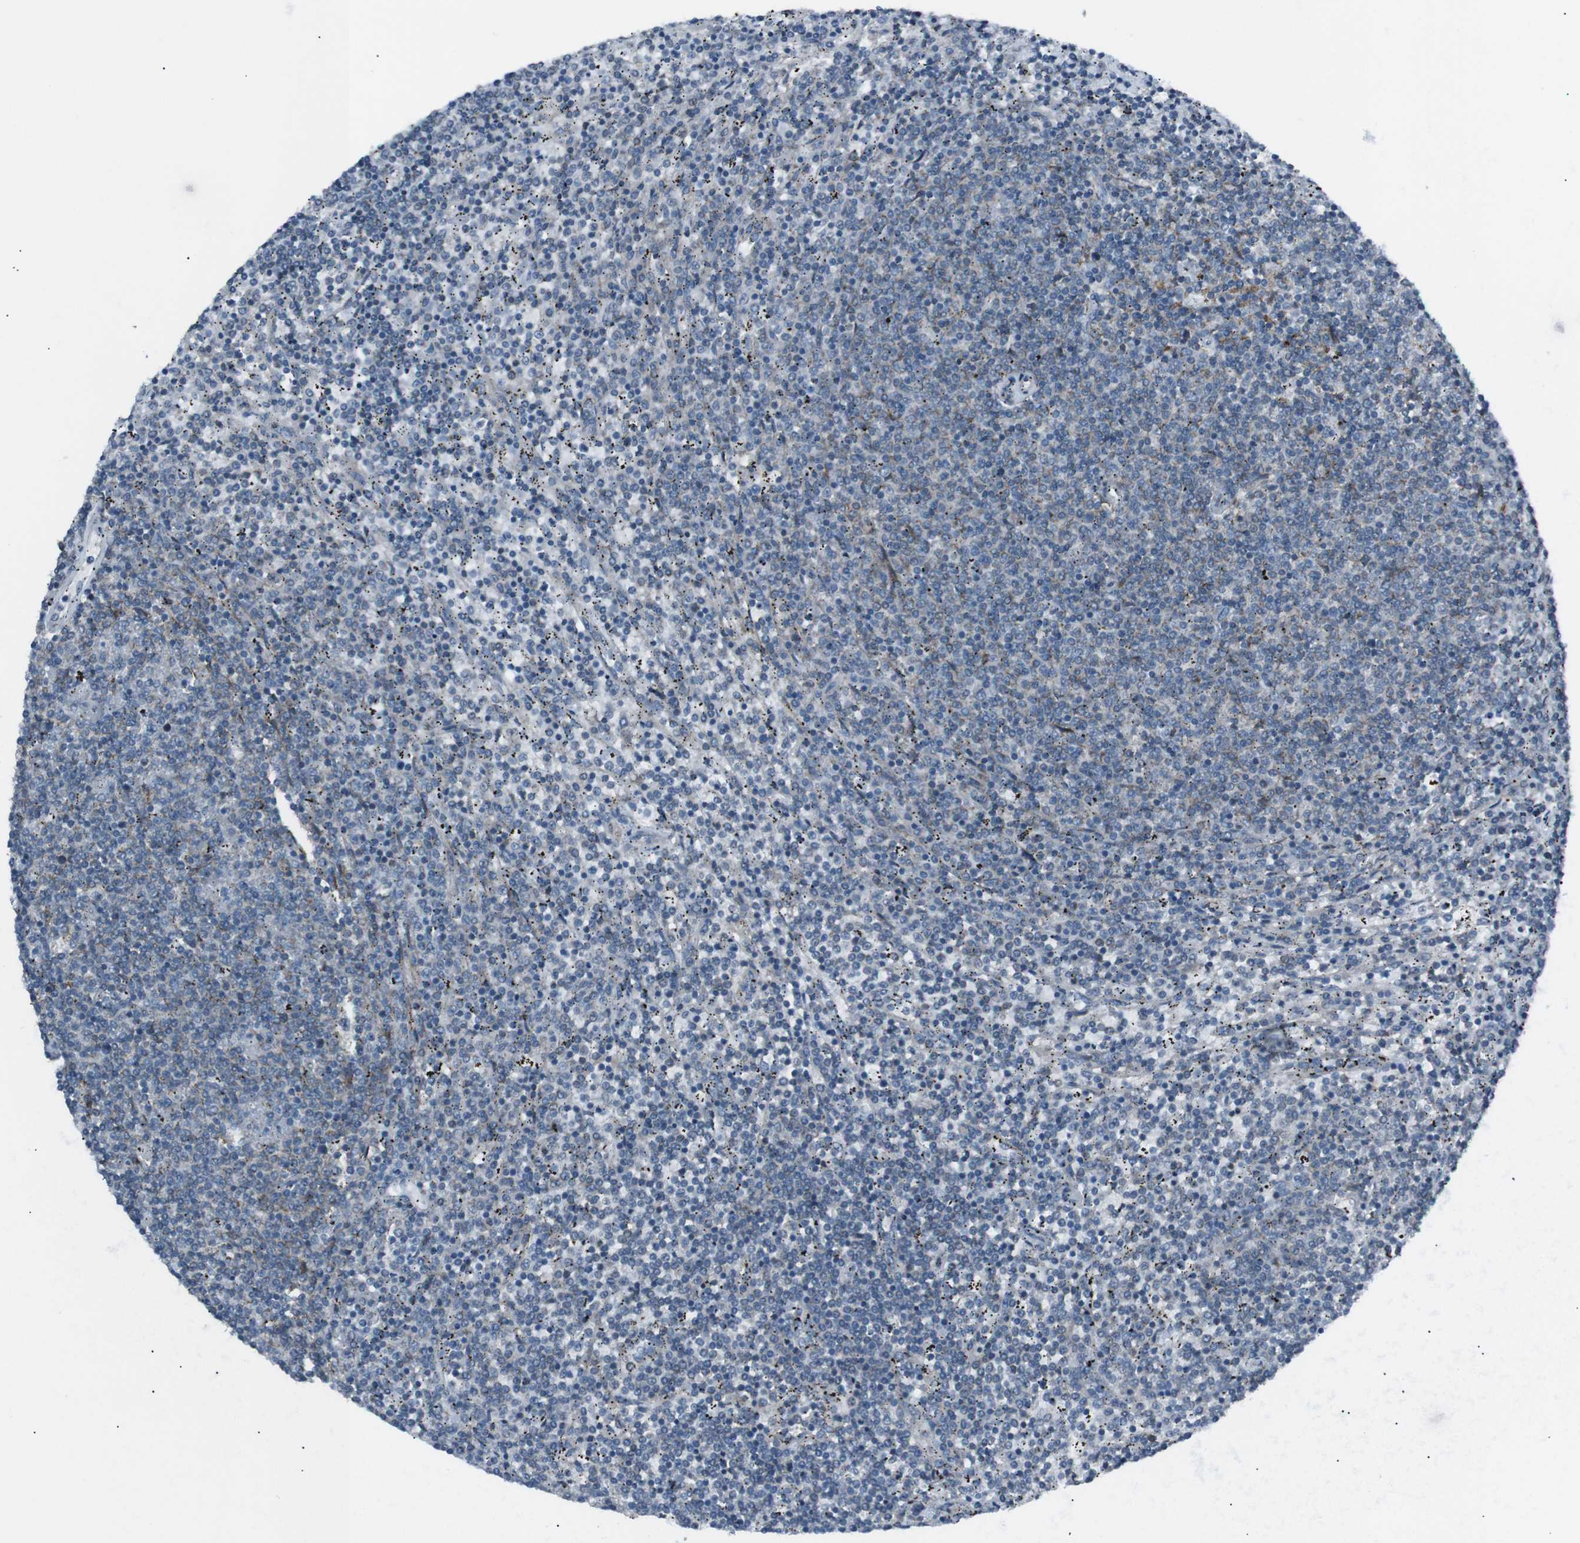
{"staining": {"intensity": "negative", "quantity": "none", "location": "none"}, "tissue": "lymphoma", "cell_type": "Tumor cells", "image_type": "cancer", "snomed": [{"axis": "morphology", "description": "Malignant lymphoma, non-Hodgkin's type, Low grade"}, {"axis": "topography", "description": "Spleen"}], "caption": "The image demonstrates no significant staining in tumor cells of lymphoma.", "gene": "LNPK", "patient": {"sex": "female", "age": 50}}